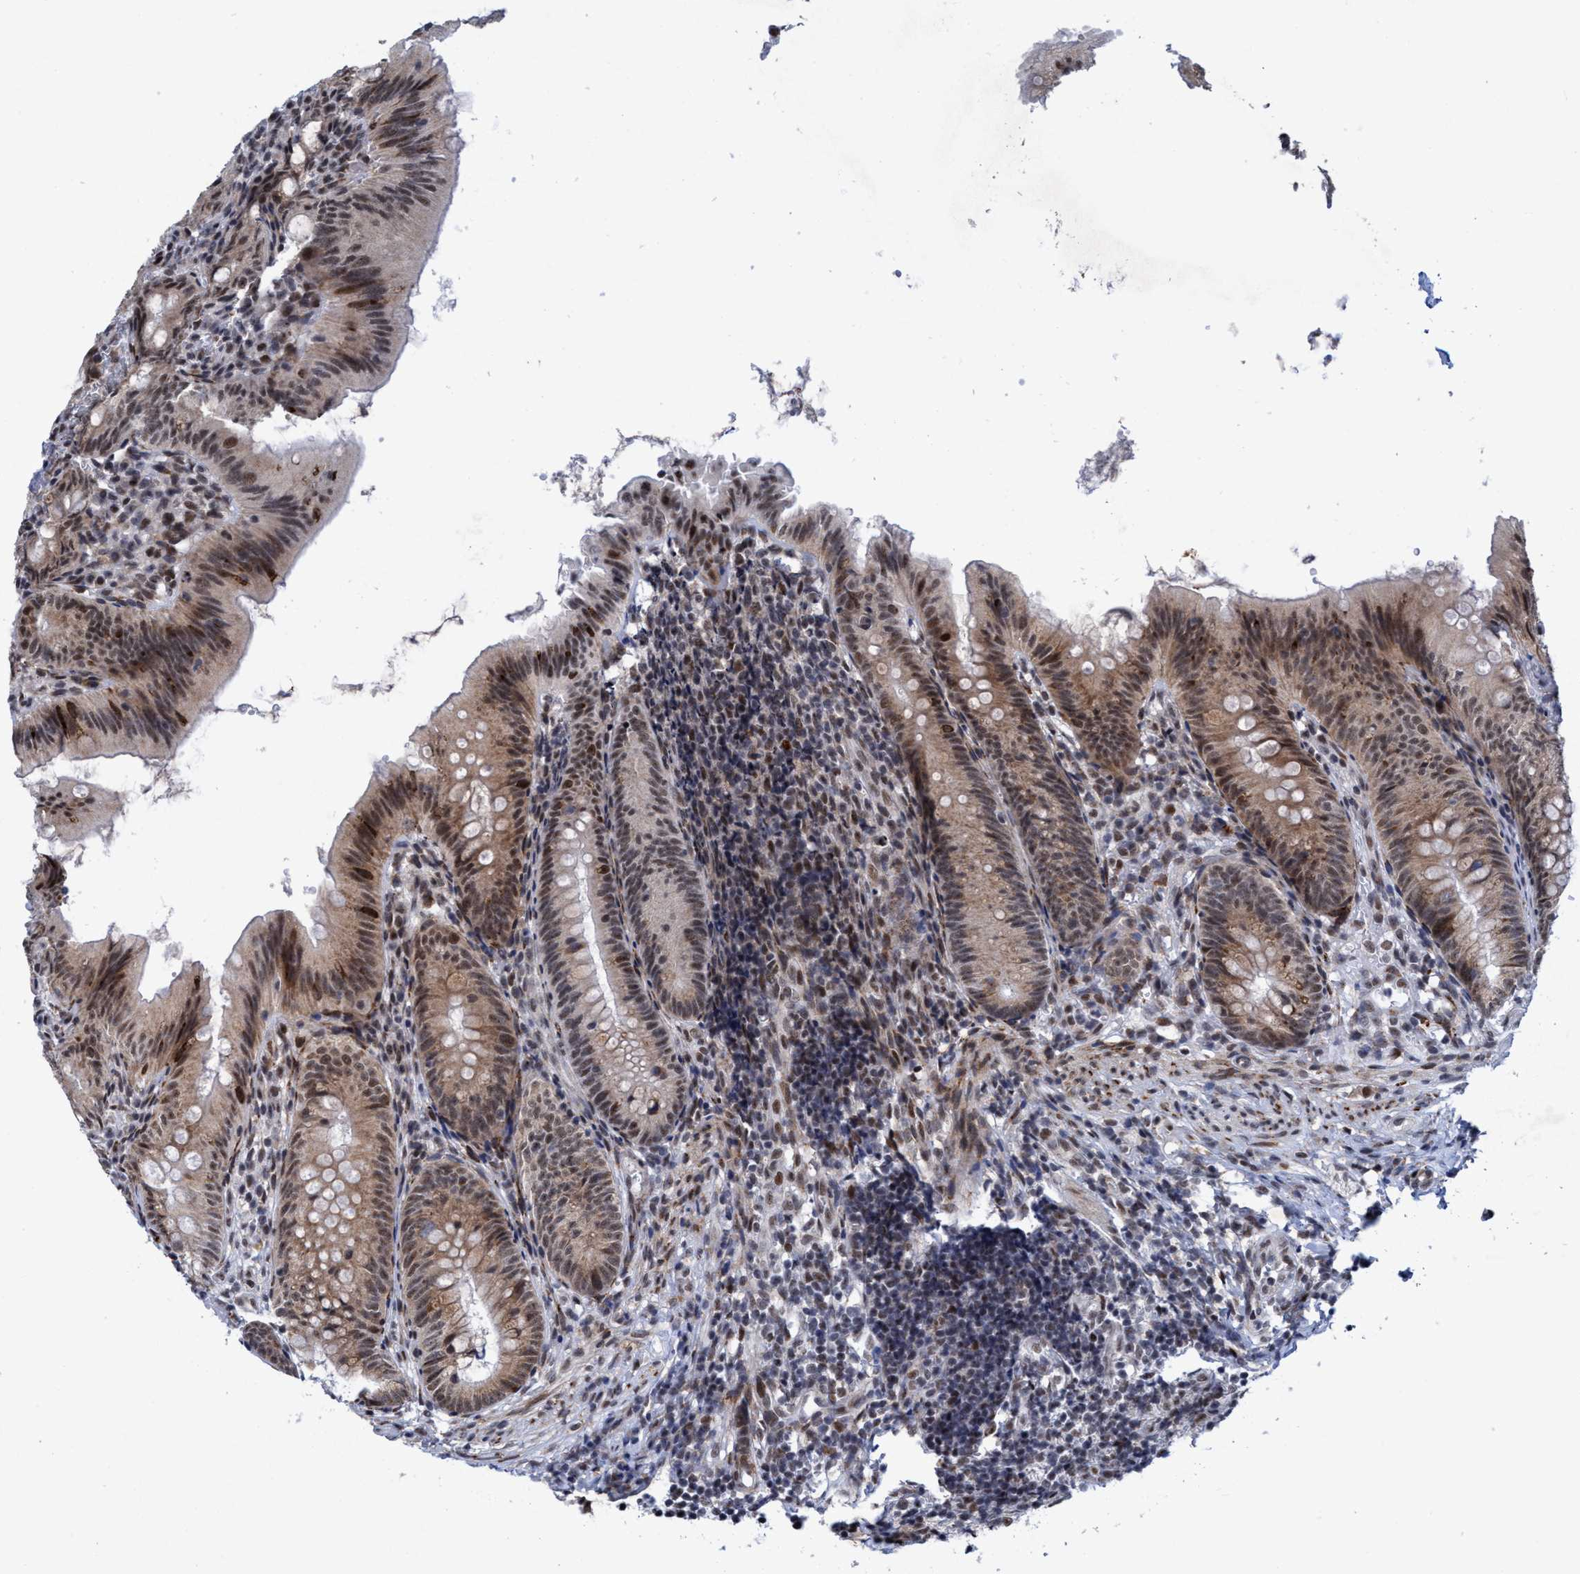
{"staining": {"intensity": "moderate", "quantity": ">75%", "location": "cytoplasmic/membranous,nuclear"}, "tissue": "appendix", "cell_type": "Glandular cells", "image_type": "normal", "snomed": [{"axis": "morphology", "description": "Normal tissue, NOS"}, {"axis": "topography", "description": "Appendix"}], "caption": "Moderate cytoplasmic/membranous,nuclear expression for a protein is present in about >75% of glandular cells of benign appendix using immunohistochemistry (IHC).", "gene": "GLT6D1", "patient": {"sex": "male", "age": 1}}